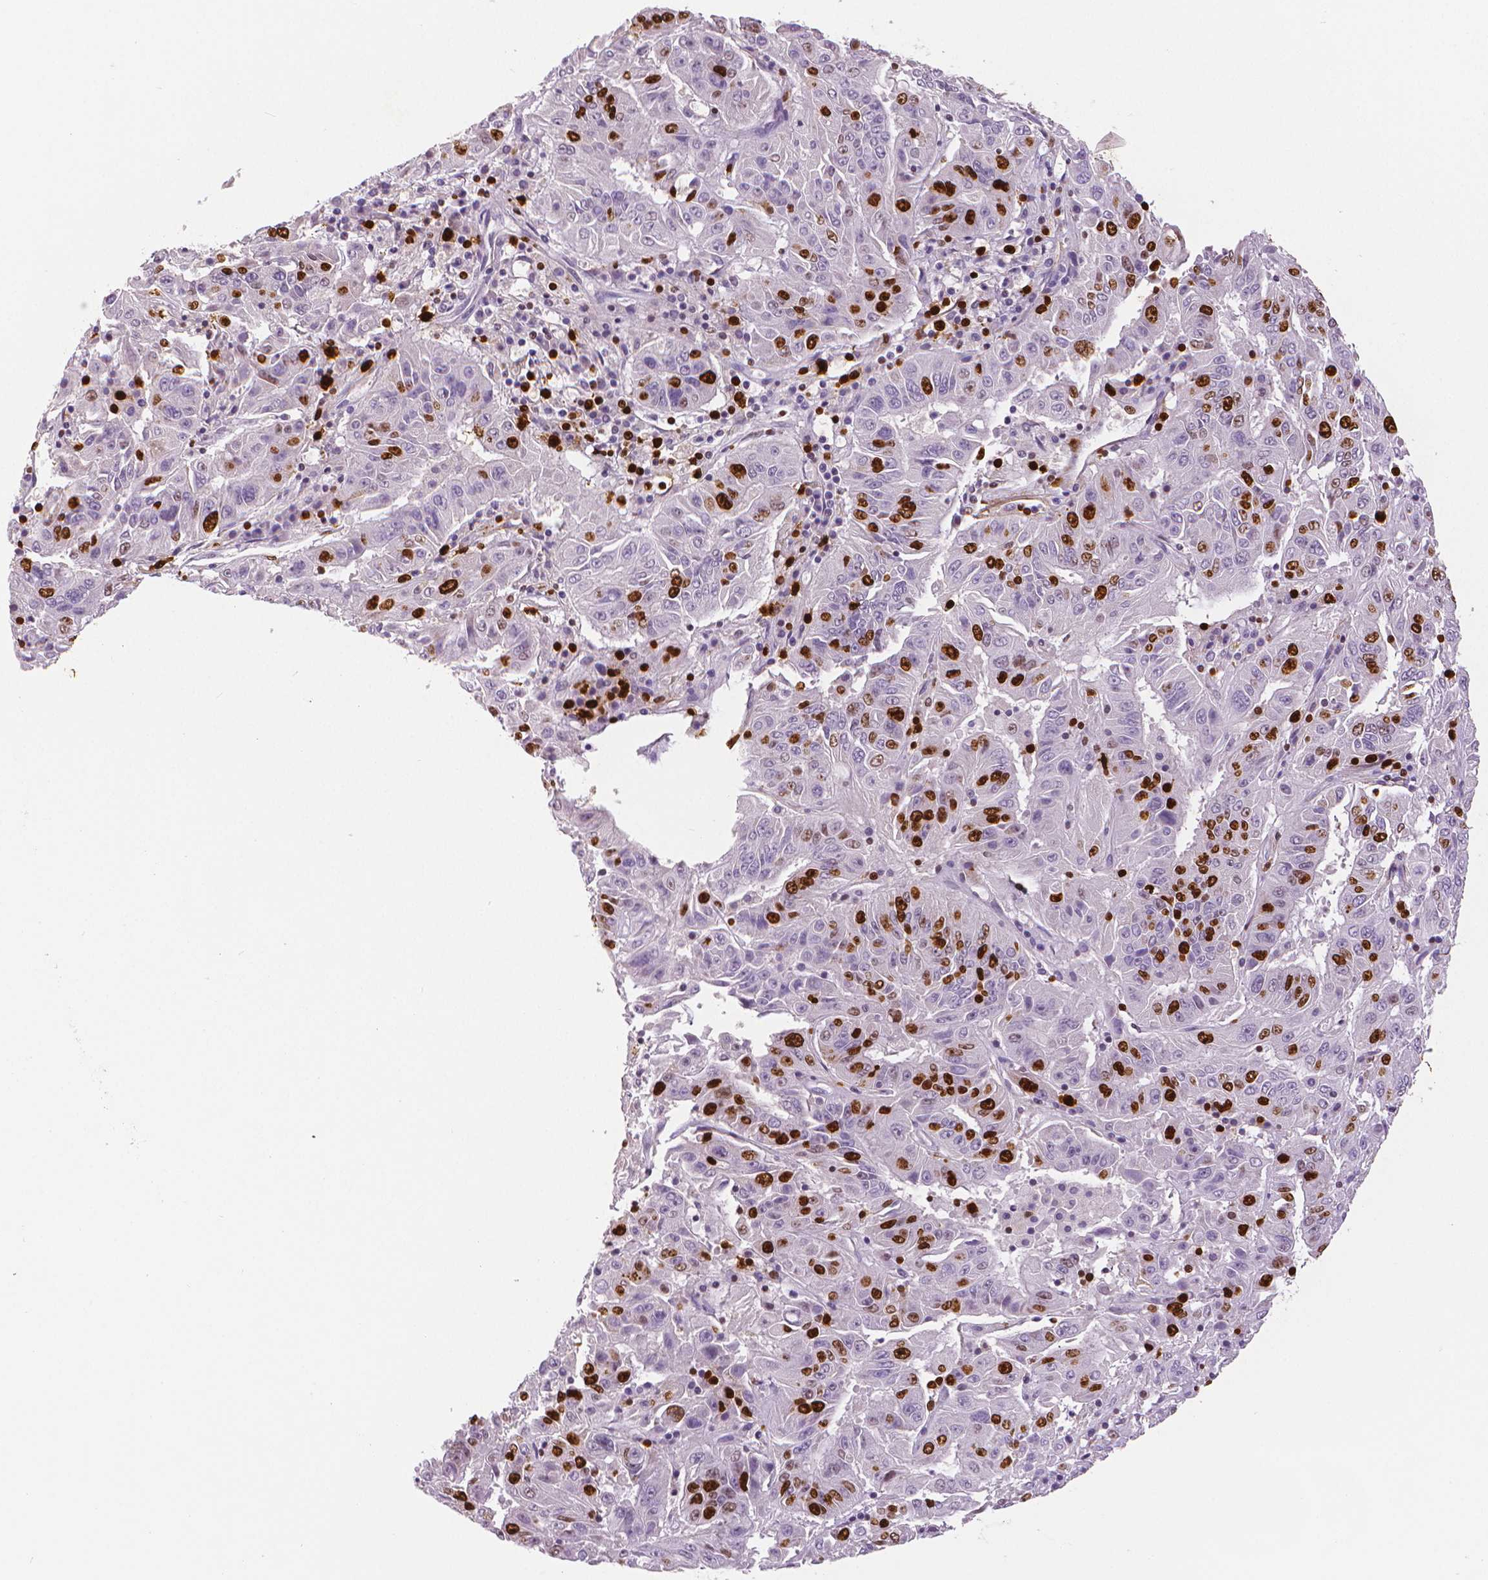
{"staining": {"intensity": "strong", "quantity": "<25%", "location": "nuclear"}, "tissue": "pancreatic cancer", "cell_type": "Tumor cells", "image_type": "cancer", "snomed": [{"axis": "morphology", "description": "Adenocarcinoma, NOS"}, {"axis": "topography", "description": "Pancreas"}], "caption": "There is medium levels of strong nuclear staining in tumor cells of pancreatic cancer (adenocarcinoma), as demonstrated by immunohistochemical staining (brown color).", "gene": "MKI67", "patient": {"sex": "male", "age": 63}}